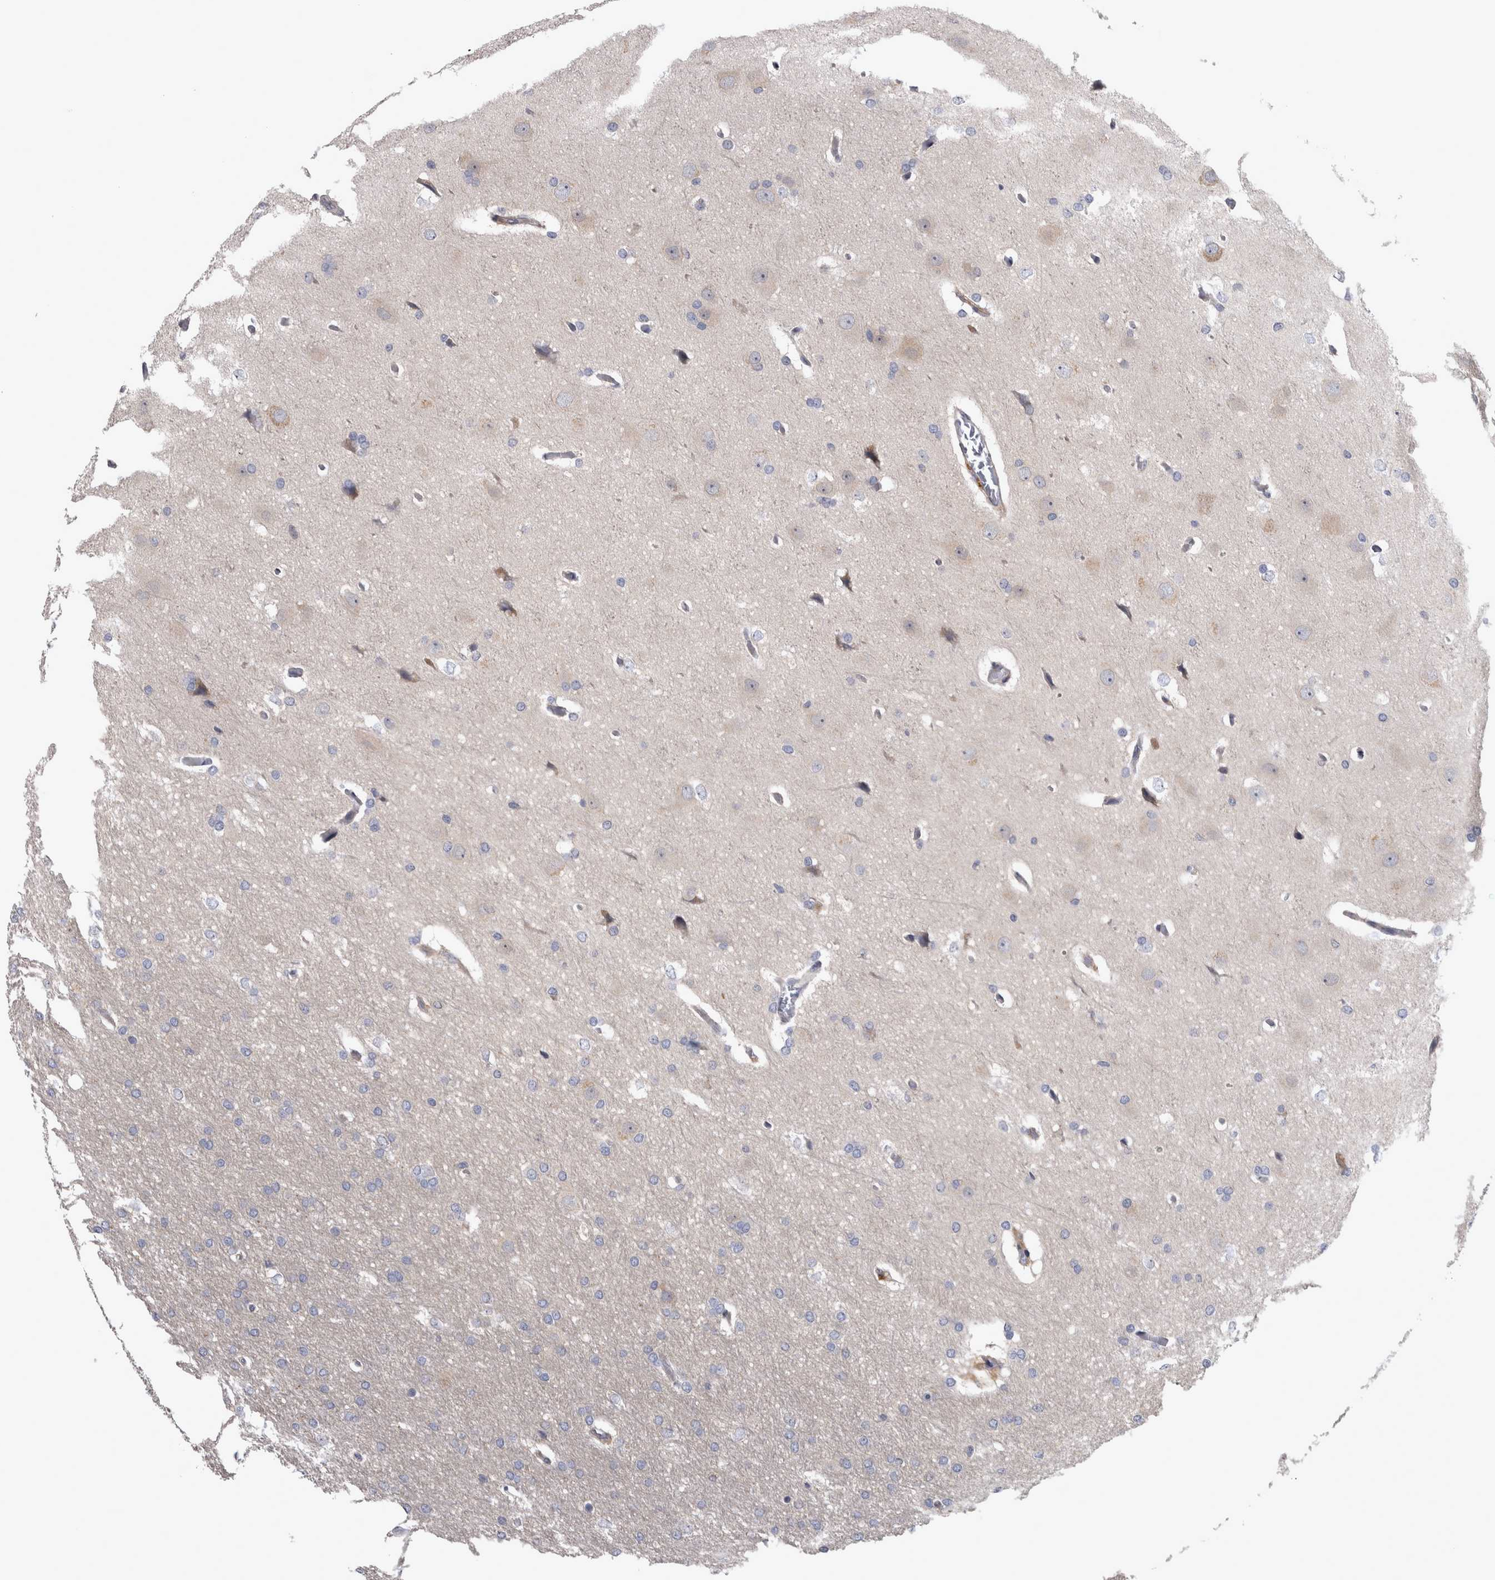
{"staining": {"intensity": "negative", "quantity": "none", "location": "none"}, "tissue": "glioma", "cell_type": "Tumor cells", "image_type": "cancer", "snomed": [{"axis": "morphology", "description": "Glioma, malignant, Low grade"}, {"axis": "topography", "description": "Brain"}], "caption": "This is an IHC micrograph of glioma. There is no expression in tumor cells.", "gene": "PRKCI", "patient": {"sex": "female", "age": 37}}